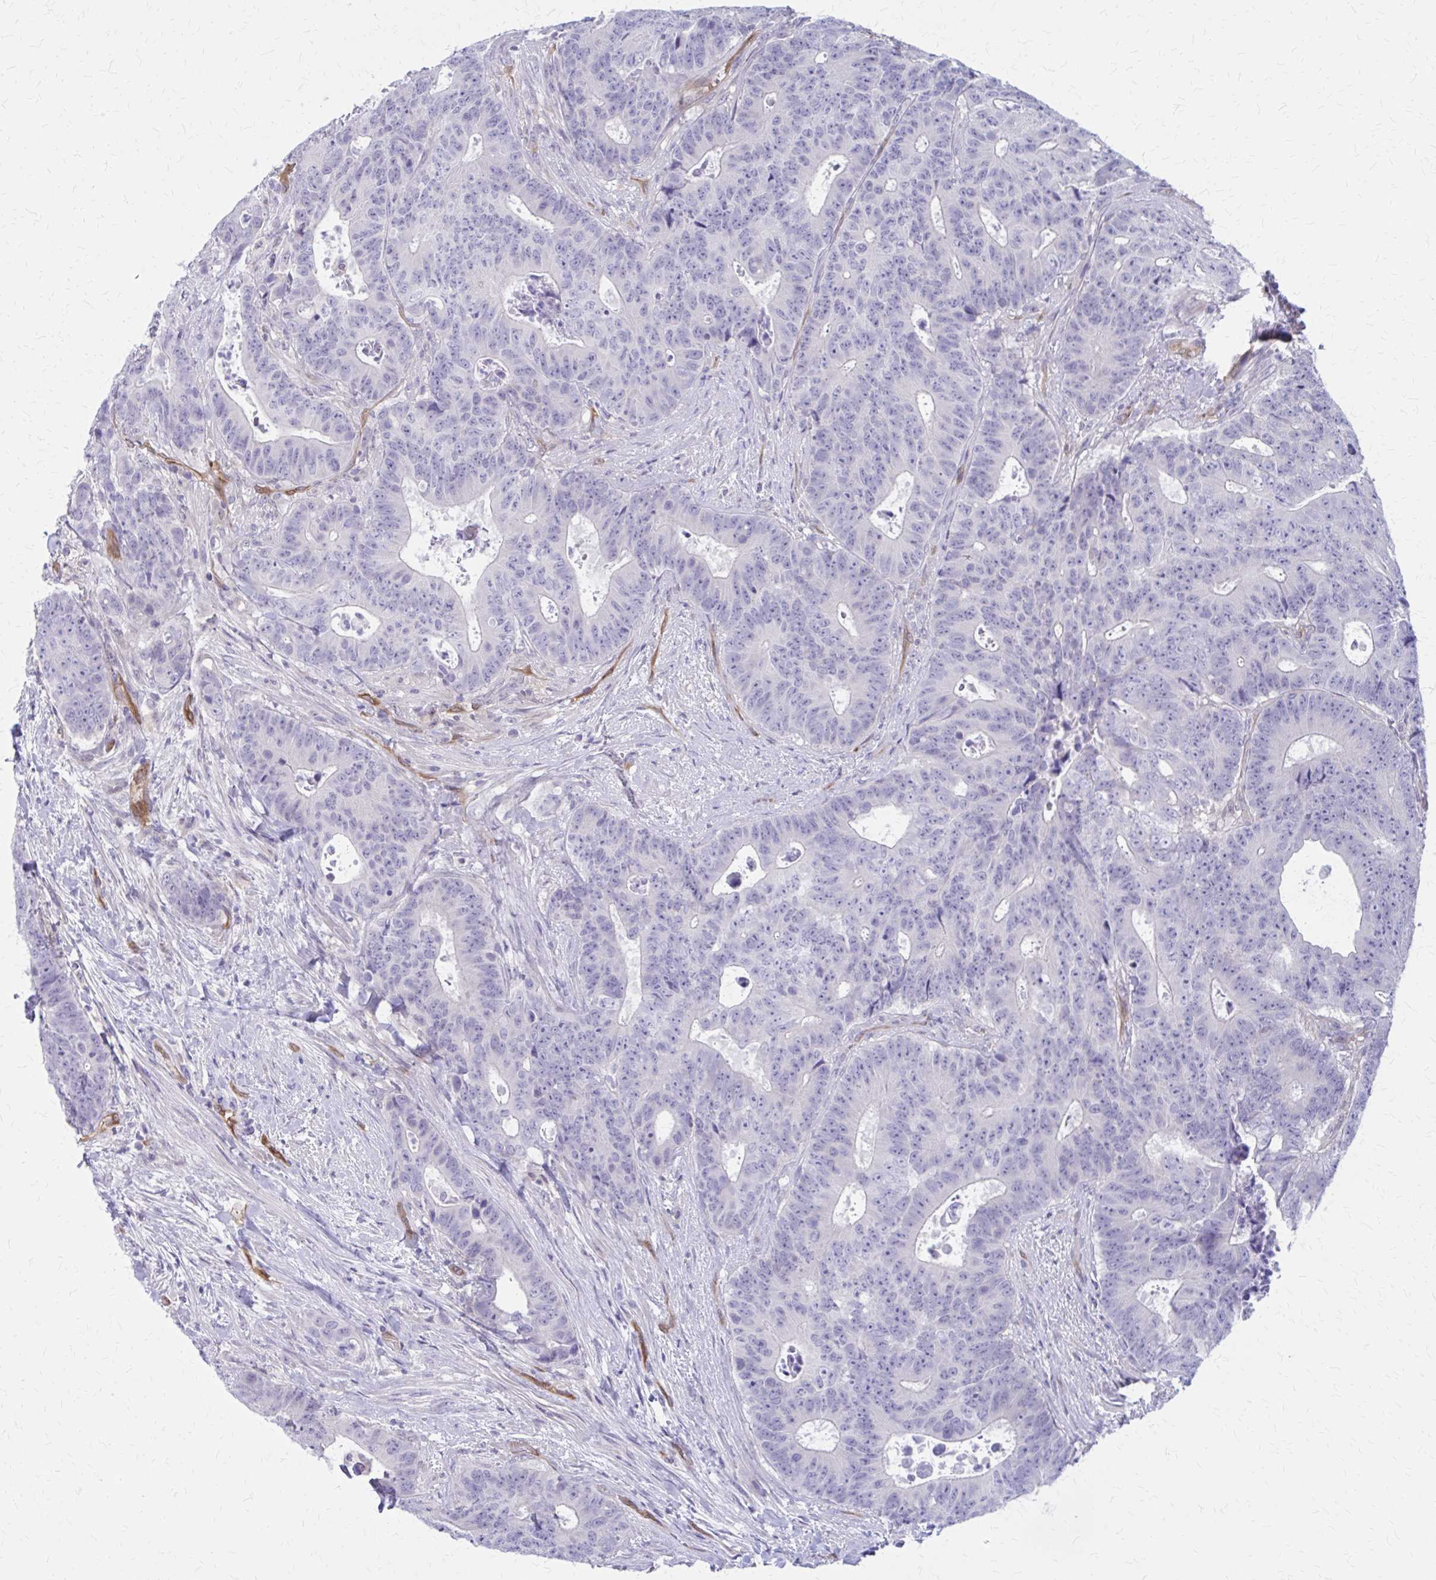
{"staining": {"intensity": "negative", "quantity": "none", "location": "none"}, "tissue": "colorectal cancer", "cell_type": "Tumor cells", "image_type": "cancer", "snomed": [{"axis": "morphology", "description": "Adenocarcinoma, NOS"}, {"axis": "topography", "description": "Colon"}], "caption": "Immunohistochemistry (IHC) of colorectal adenocarcinoma demonstrates no expression in tumor cells.", "gene": "CLIC2", "patient": {"sex": "female", "age": 48}}